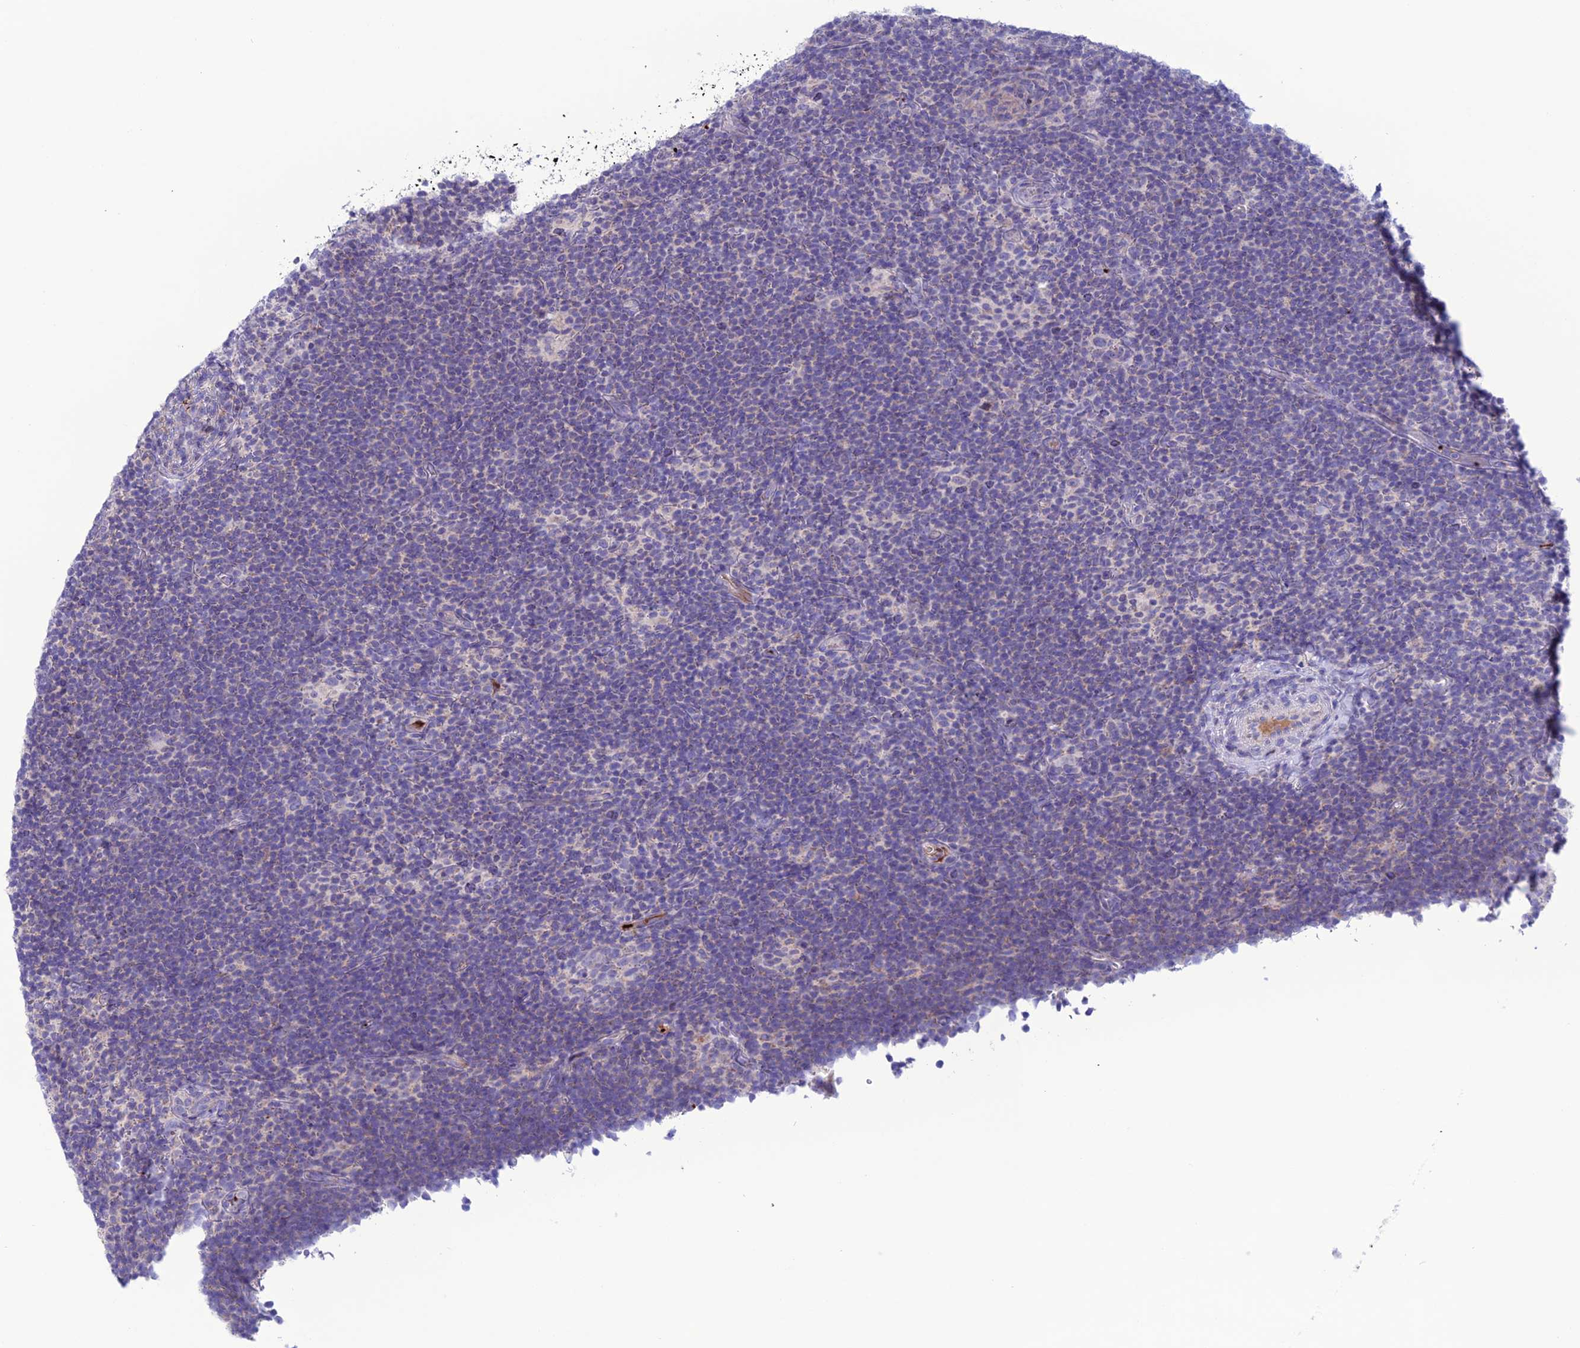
{"staining": {"intensity": "negative", "quantity": "none", "location": "none"}, "tissue": "lymphoma", "cell_type": "Tumor cells", "image_type": "cancer", "snomed": [{"axis": "morphology", "description": "Hodgkin's disease, NOS"}, {"axis": "topography", "description": "Lymph node"}], "caption": "Human Hodgkin's disease stained for a protein using IHC demonstrates no expression in tumor cells.", "gene": "C21orf140", "patient": {"sex": "female", "age": 57}}